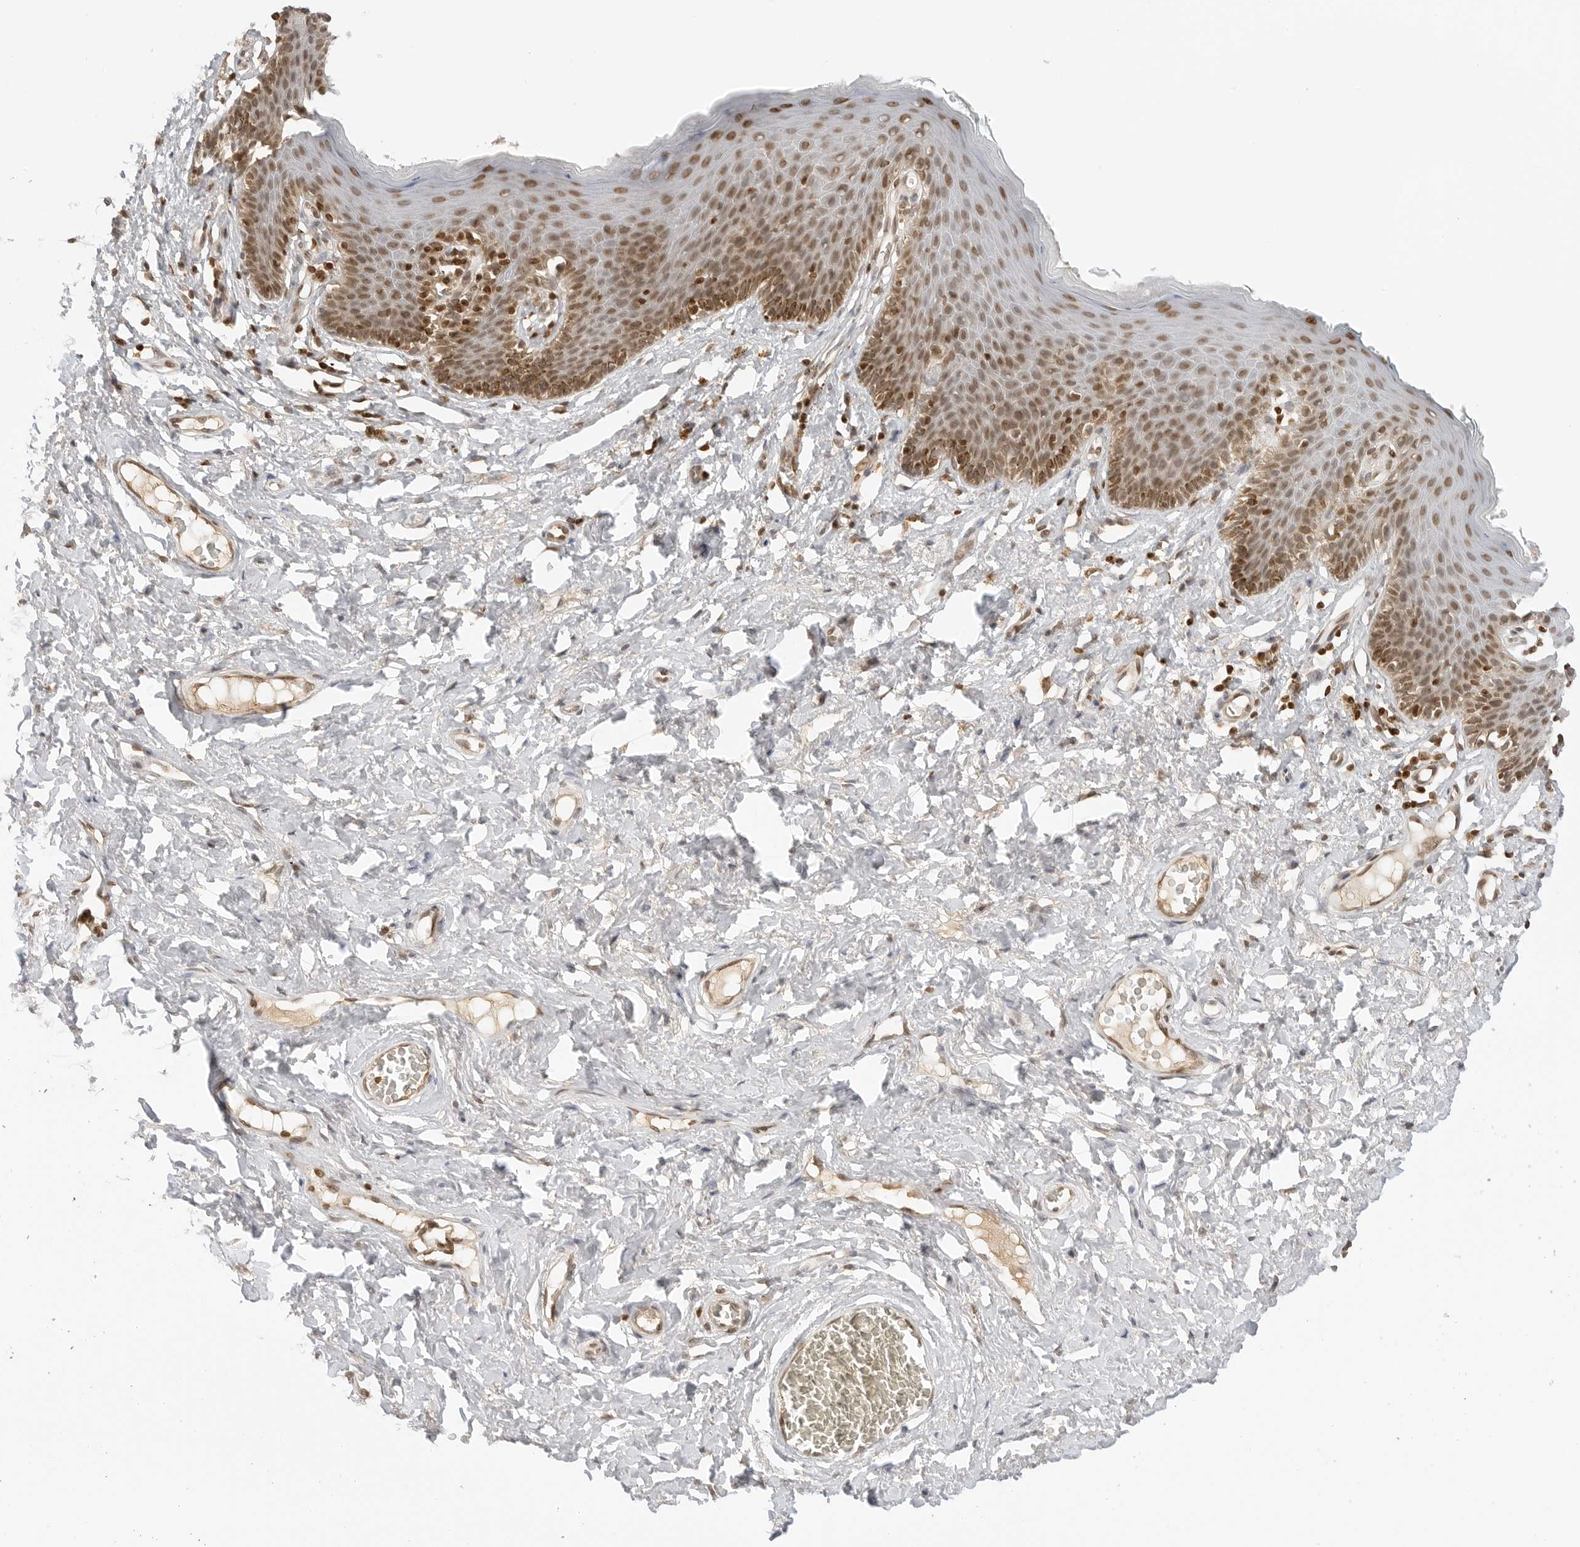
{"staining": {"intensity": "moderate", "quantity": ">75%", "location": "cytoplasmic/membranous,nuclear"}, "tissue": "skin", "cell_type": "Epidermal cells", "image_type": "normal", "snomed": [{"axis": "morphology", "description": "Normal tissue, NOS"}, {"axis": "topography", "description": "Vulva"}], "caption": "DAB immunohistochemical staining of unremarkable skin displays moderate cytoplasmic/membranous,nuclear protein expression in about >75% of epidermal cells. Nuclei are stained in blue.", "gene": "POLH", "patient": {"sex": "female", "age": 66}}